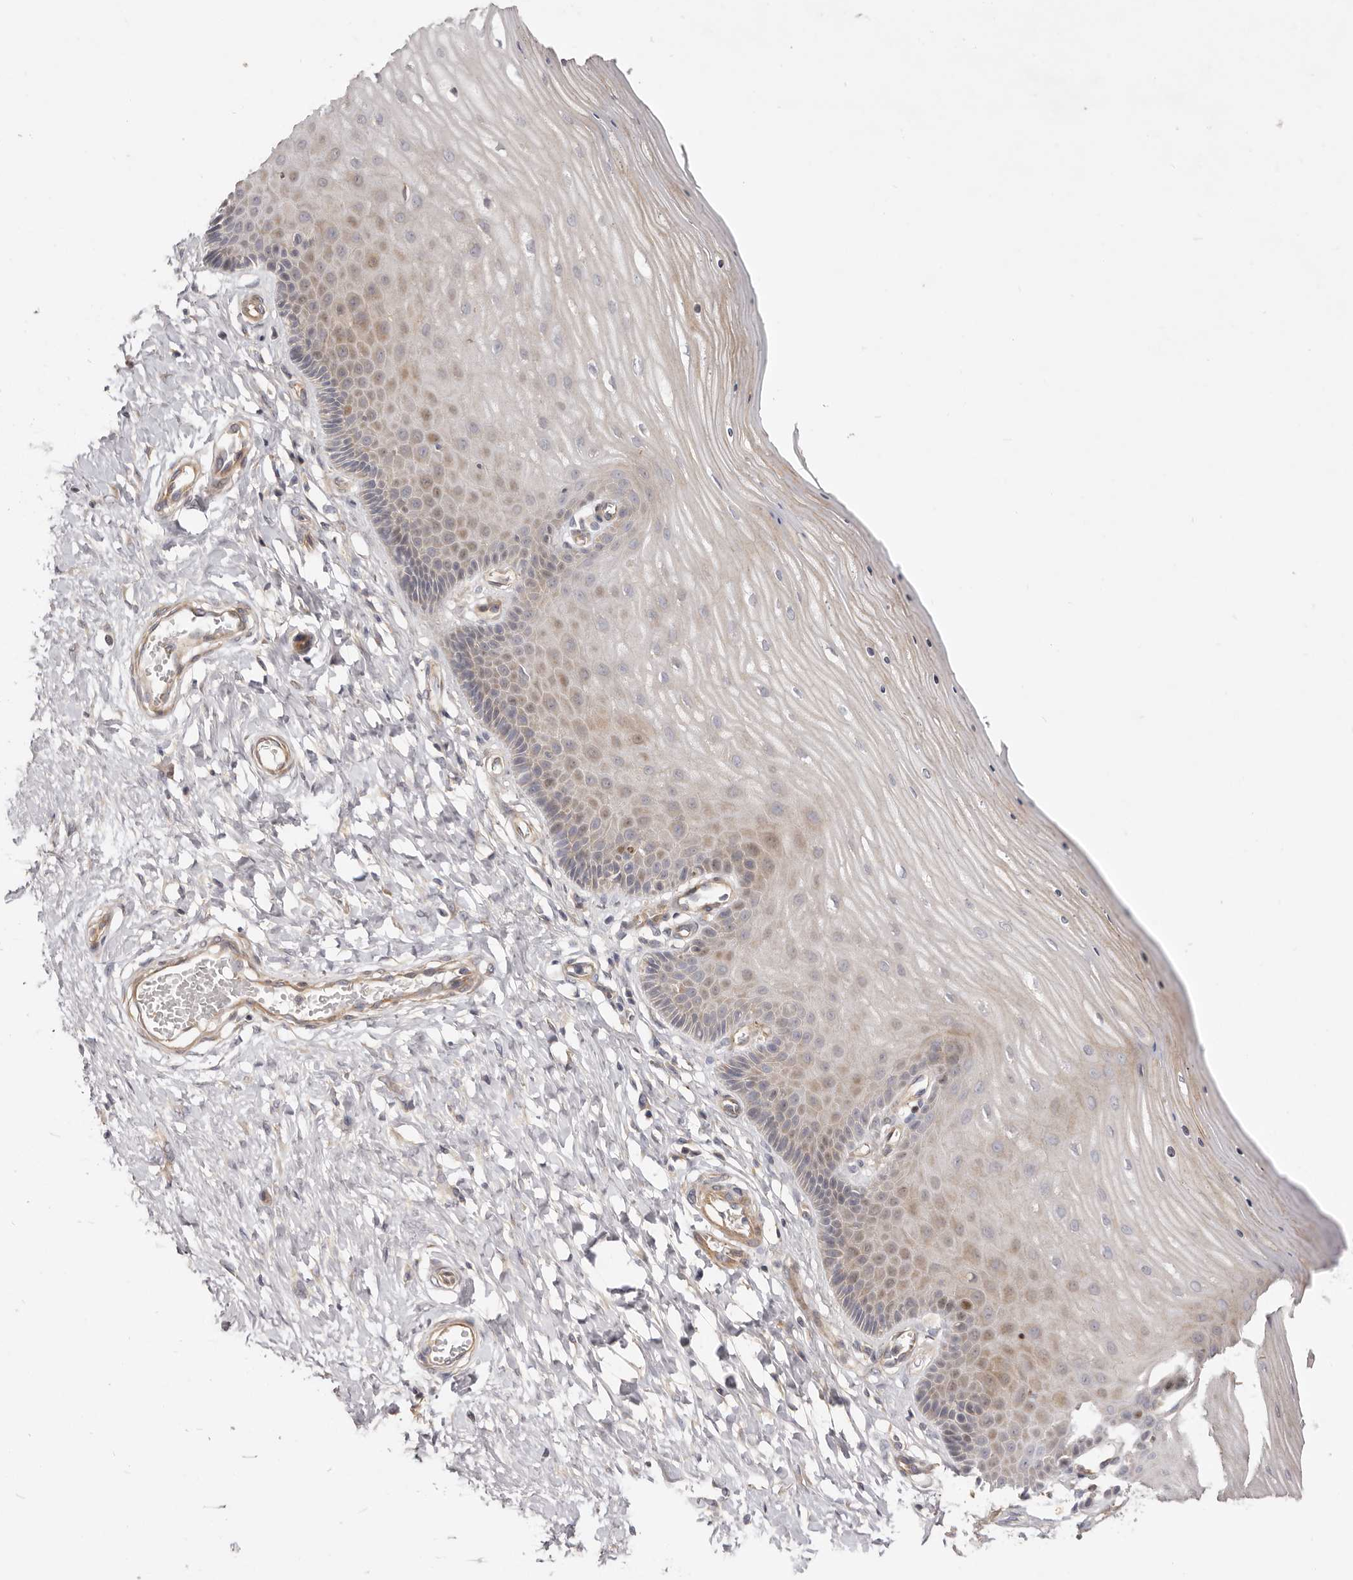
{"staining": {"intensity": "negative", "quantity": "none", "location": "none"}, "tissue": "cervix", "cell_type": "Glandular cells", "image_type": "normal", "snomed": [{"axis": "morphology", "description": "Normal tissue, NOS"}, {"axis": "topography", "description": "Cervix"}], "caption": "The immunohistochemistry micrograph has no significant staining in glandular cells of cervix. (DAB (3,3'-diaminobenzidine) IHC with hematoxylin counter stain).", "gene": "ADAMTS9", "patient": {"sex": "female", "age": 55}}